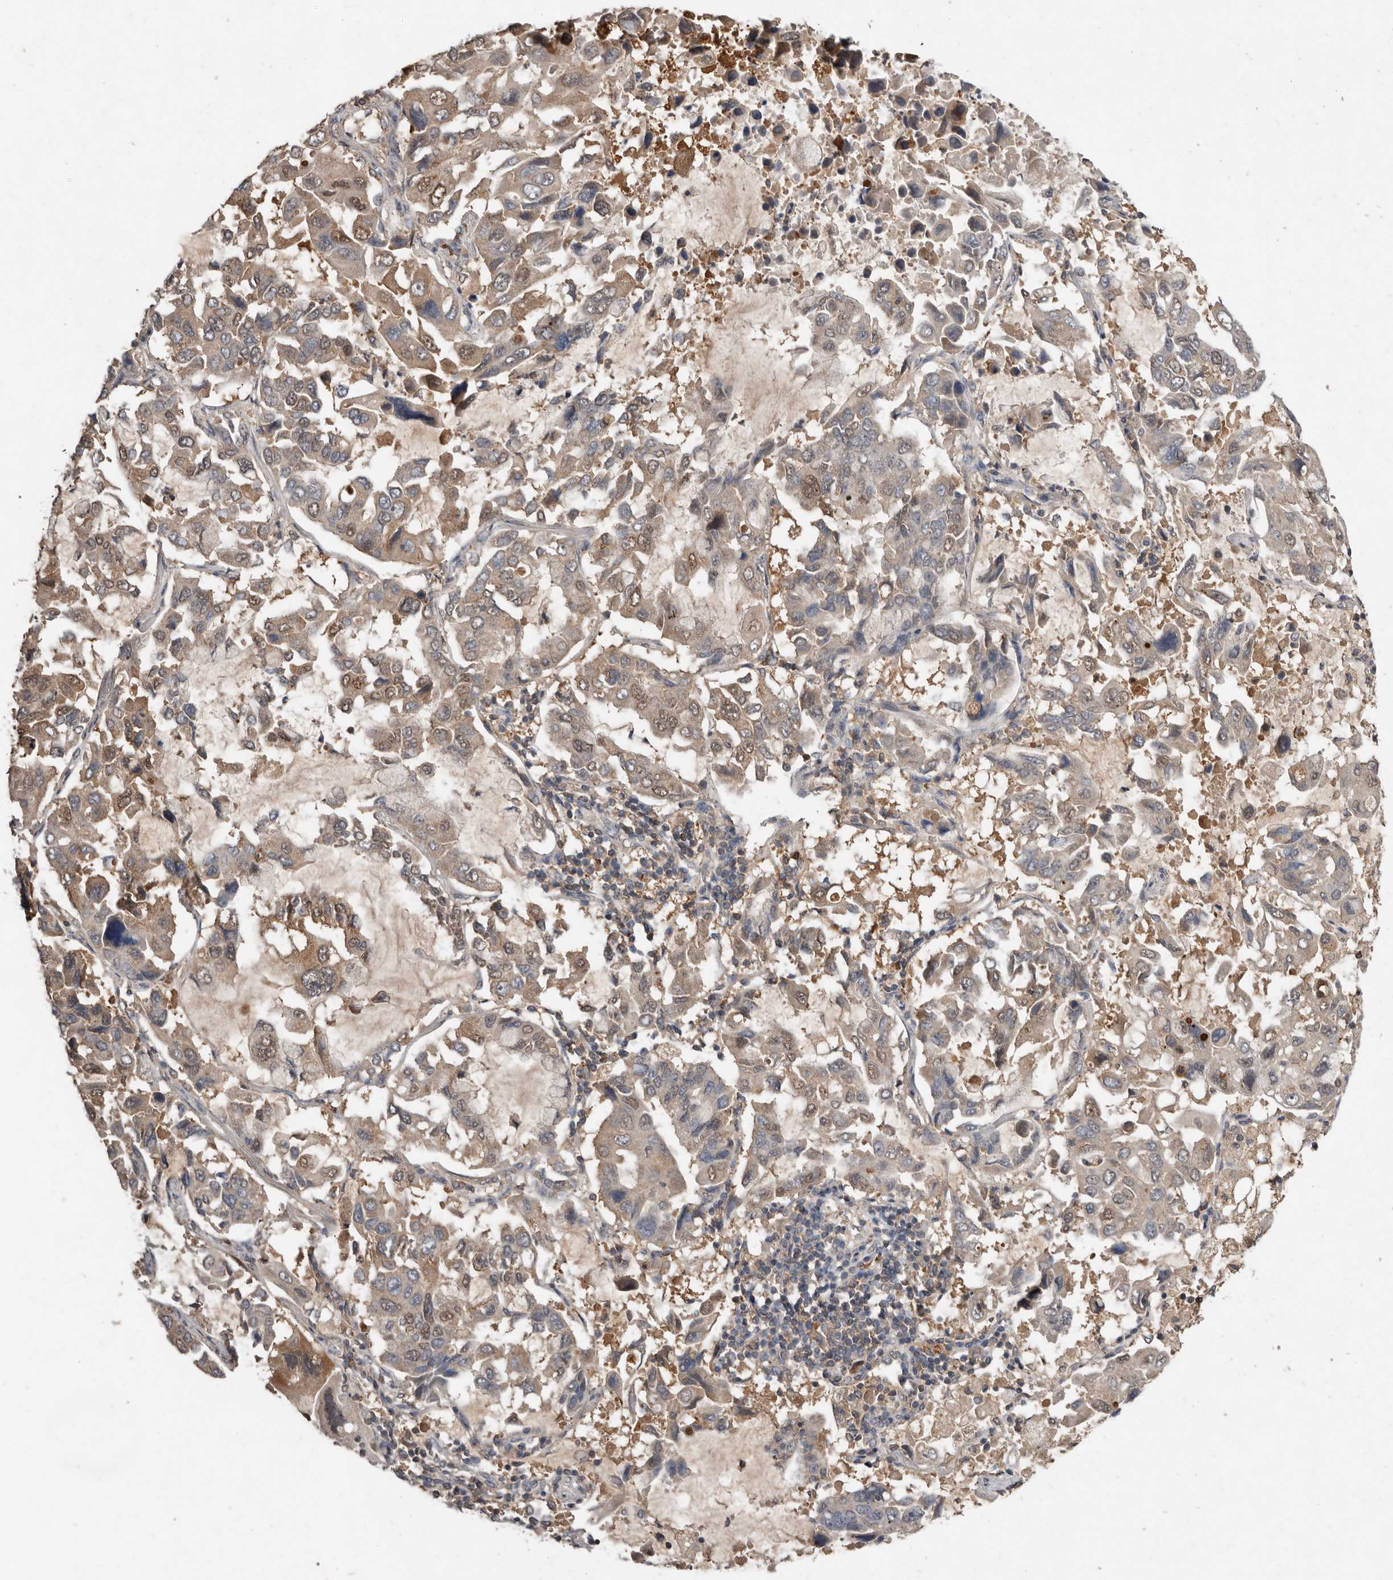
{"staining": {"intensity": "weak", "quantity": "25%-75%", "location": "cytoplasmic/membranous,nuclear"}, "tissue": "lung cancer", "cell_type": "Tumor cells", "image_type": "cancer", "snomed": [{"axis": "morphology", "description": "Adenocarcinoma, NOS"}, {"axis": "topography", "description": "Lung"}], "caption": "Adenocarcinoma (lung) was stained to show a protein in brown. There is low levels of weak cytoplasmic/membranous and nuclear staining in approximately 25%-75% of tumor cells. The protein of interest is stained brown, and the nuclei are stained in blue (DAB IHC with brightfield microscopy, high magnification).", "gene": "EDEM1", "patient": {"sex": "male", "age": 64}}